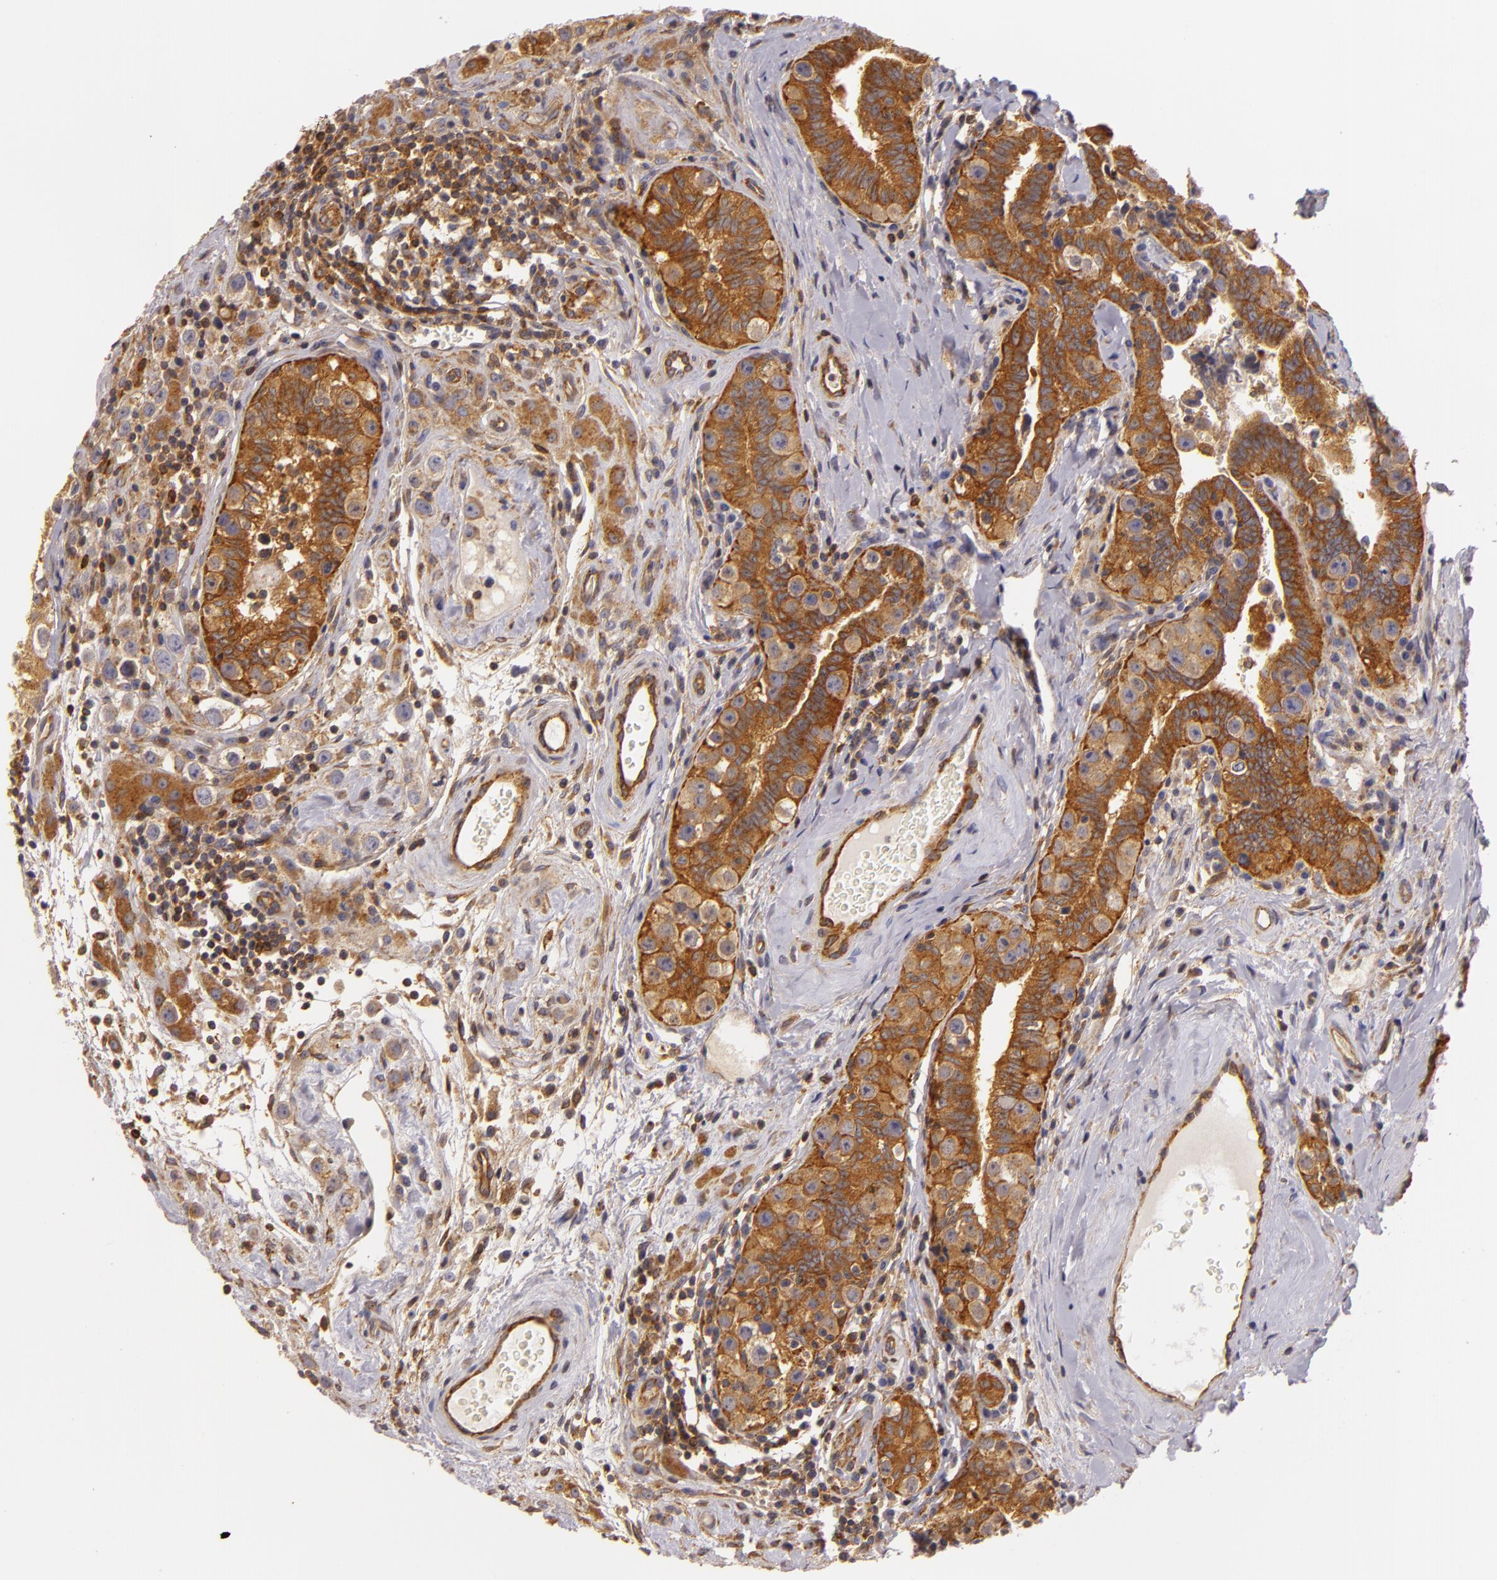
{"staining": {"intensity": "strong", "quantity": ">75%", "location": "cytoplasmic/membranous"}, "tissue": "testis cancer", "cell_type": "Tumor cells", "image_type": "cancer", "snomed": [{"axis": "morphology", "description": "Seminoma, NOS"}, {"axis": "topography", "description": "Testis"}], "caption": "Brown immunohistochemical staining in human testis seminoma exhibits strong cytoplasmic/membranous expression in approximately >75% of tumor cells.", "gene": "TOM1", "patient": {"sex": "male", "age": 32}}